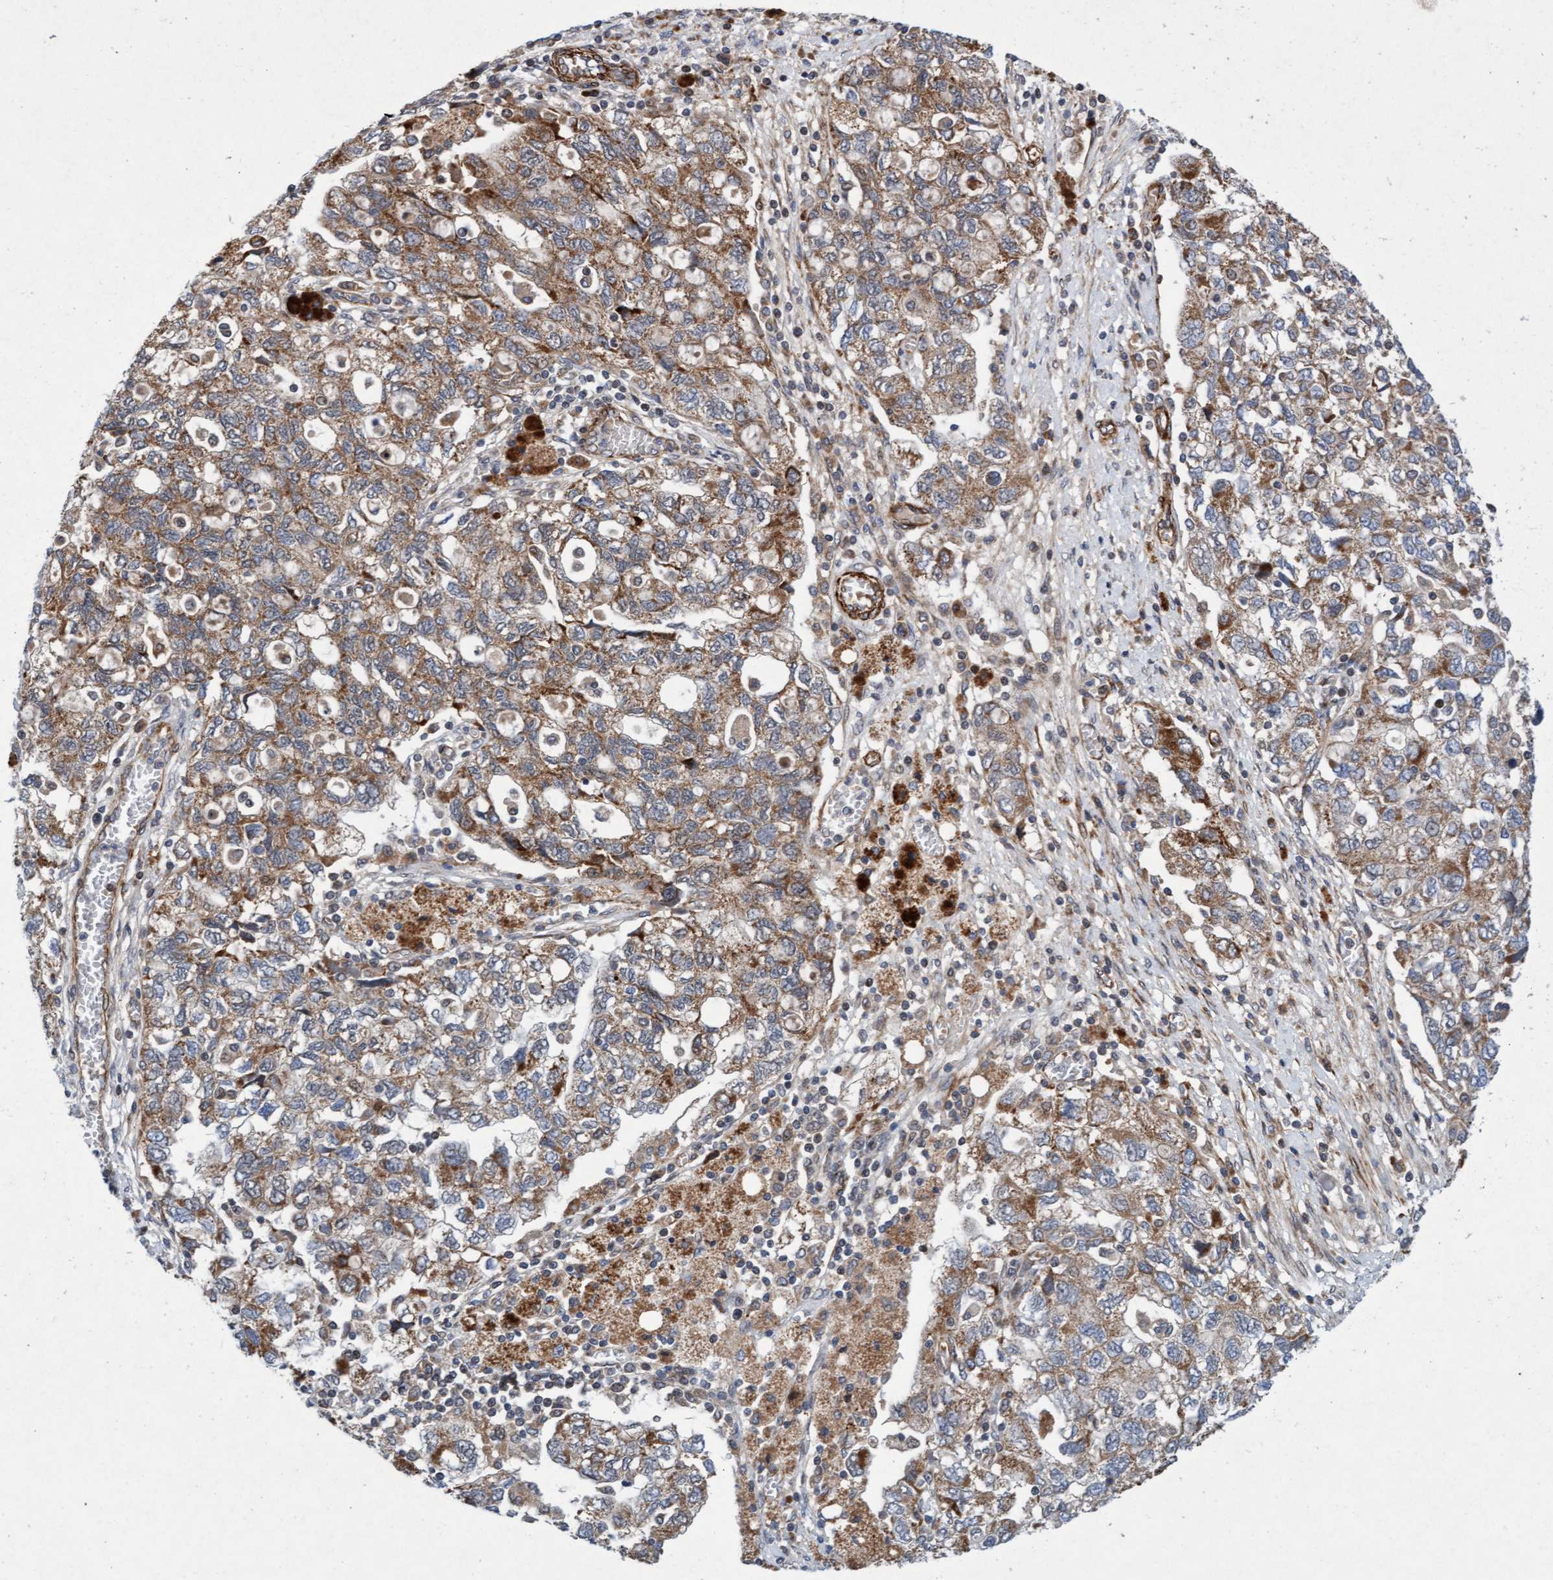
{"staining": {"intensity": "moderate", "quantity": ">75%", "location": "cytoplasmic/membranous"}, "tissue": "ovarian cancer", "cell_type": "Tumor cells", "image_type": "cancer", "snomed": [{"axis": "morphology", "description": "Carcinoma, NOS"}, {"axis": "morphology", "description": "Cystadenocarcinoma, serous, NOS"}, {"axis": "topography", "description": "Ovary"}], "caption": "Moderate cytoplasmic/membranous positivity is appreciated in approximately >75% of tumor cells in carcinoma (ovarian).", "gene": "TMEM70", "patient": {"sex": "female", "age": 69}}